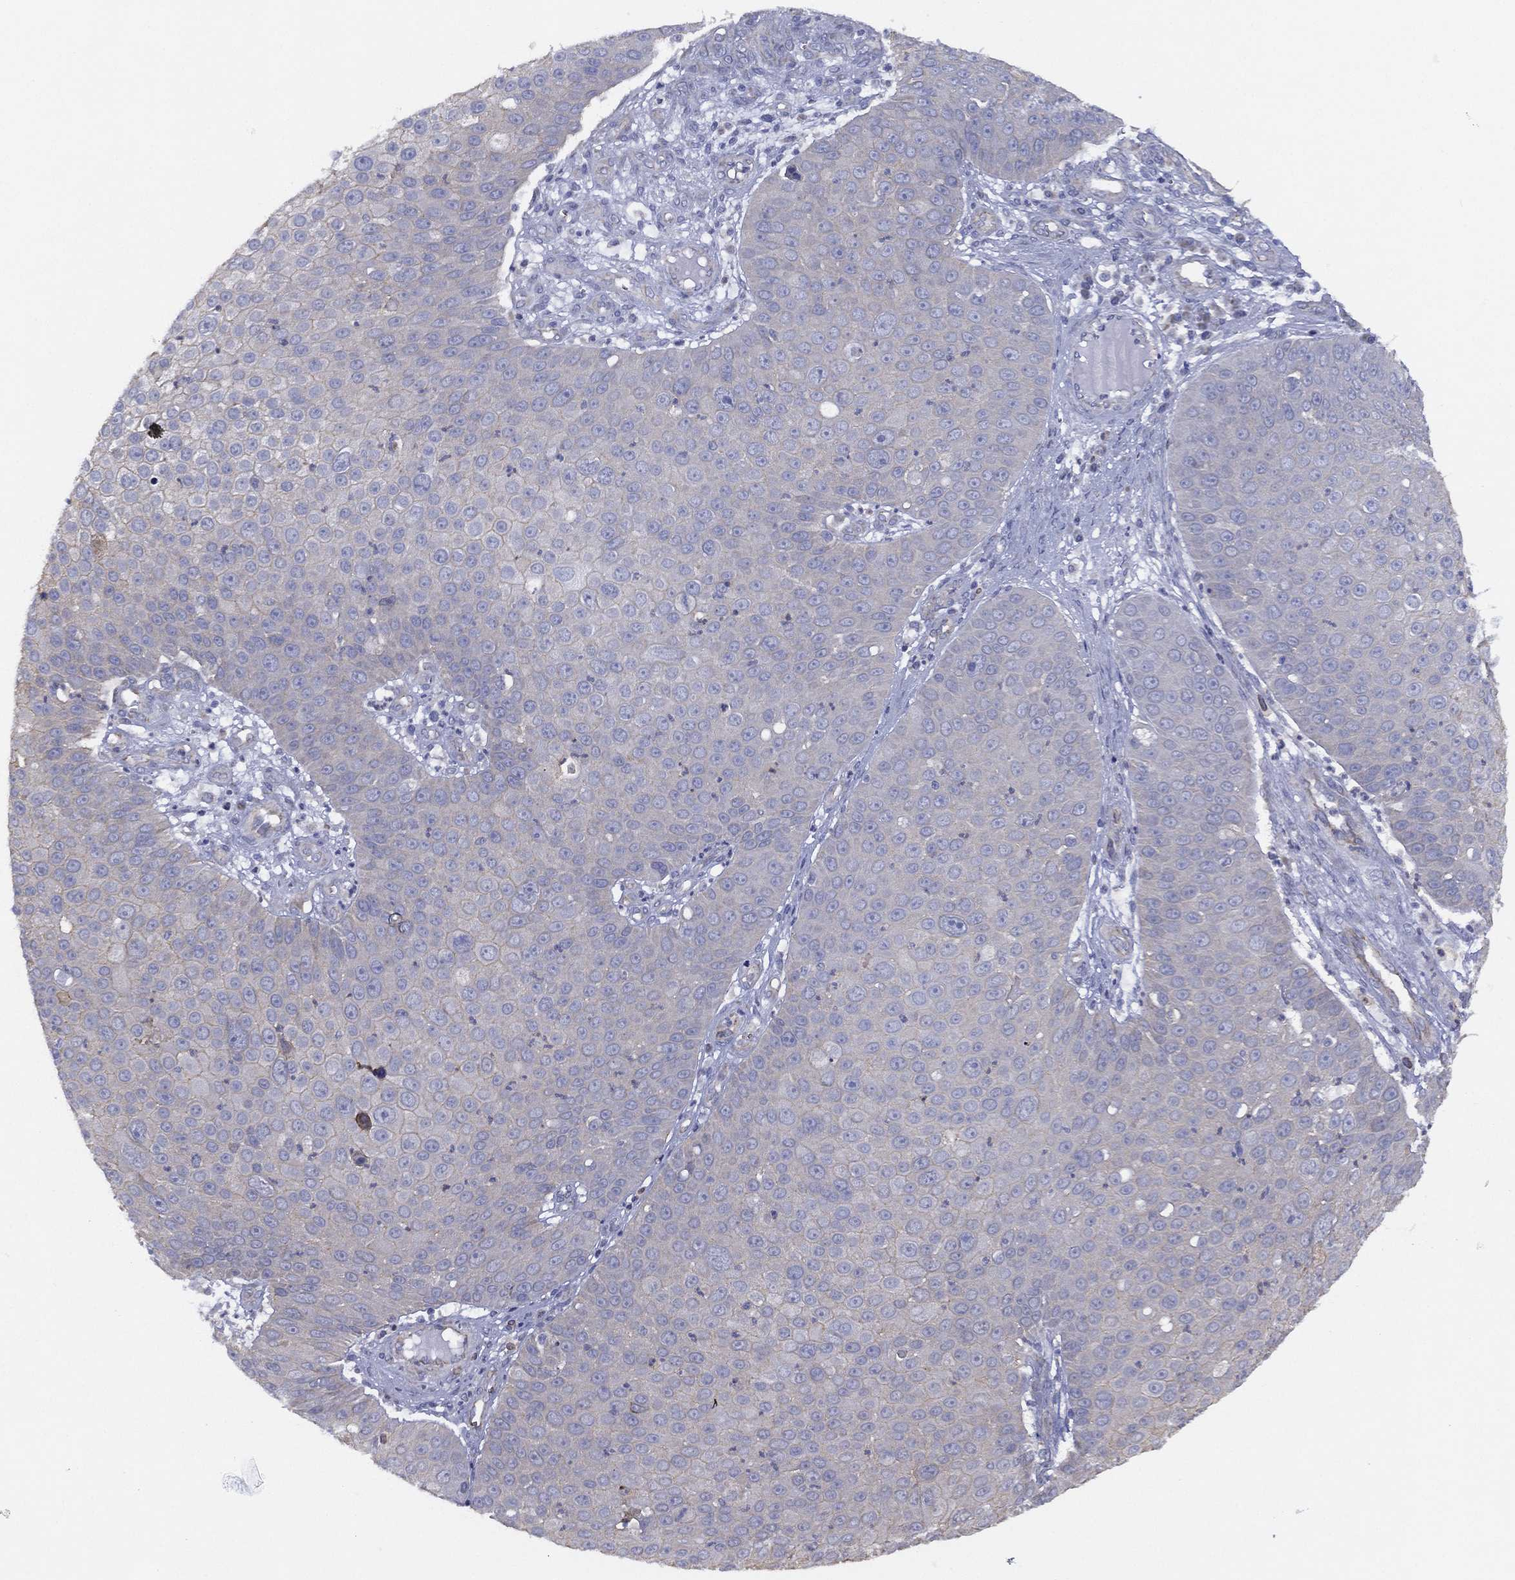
{"staining": {"intensity": "negative", "quantity": "none", "location": "none"}, "tissue": "skin cancer", "cell_type": "Tumor cells", "image_type": "cancer", "snomed": [{"axis": "morphology", "description": "Squamous cell carcinoma, NOS"}, {"axis": "topography", "description": "Skin"}], "caption": "DAB (3,3'-diaminobenzidine) immunohistochemical staining of human squamous cell carcinoma (skin) exhibits no significant staining in tumor cells.", "gene": "ZNF223", "patient": {"sex": "male", "age": 71}}